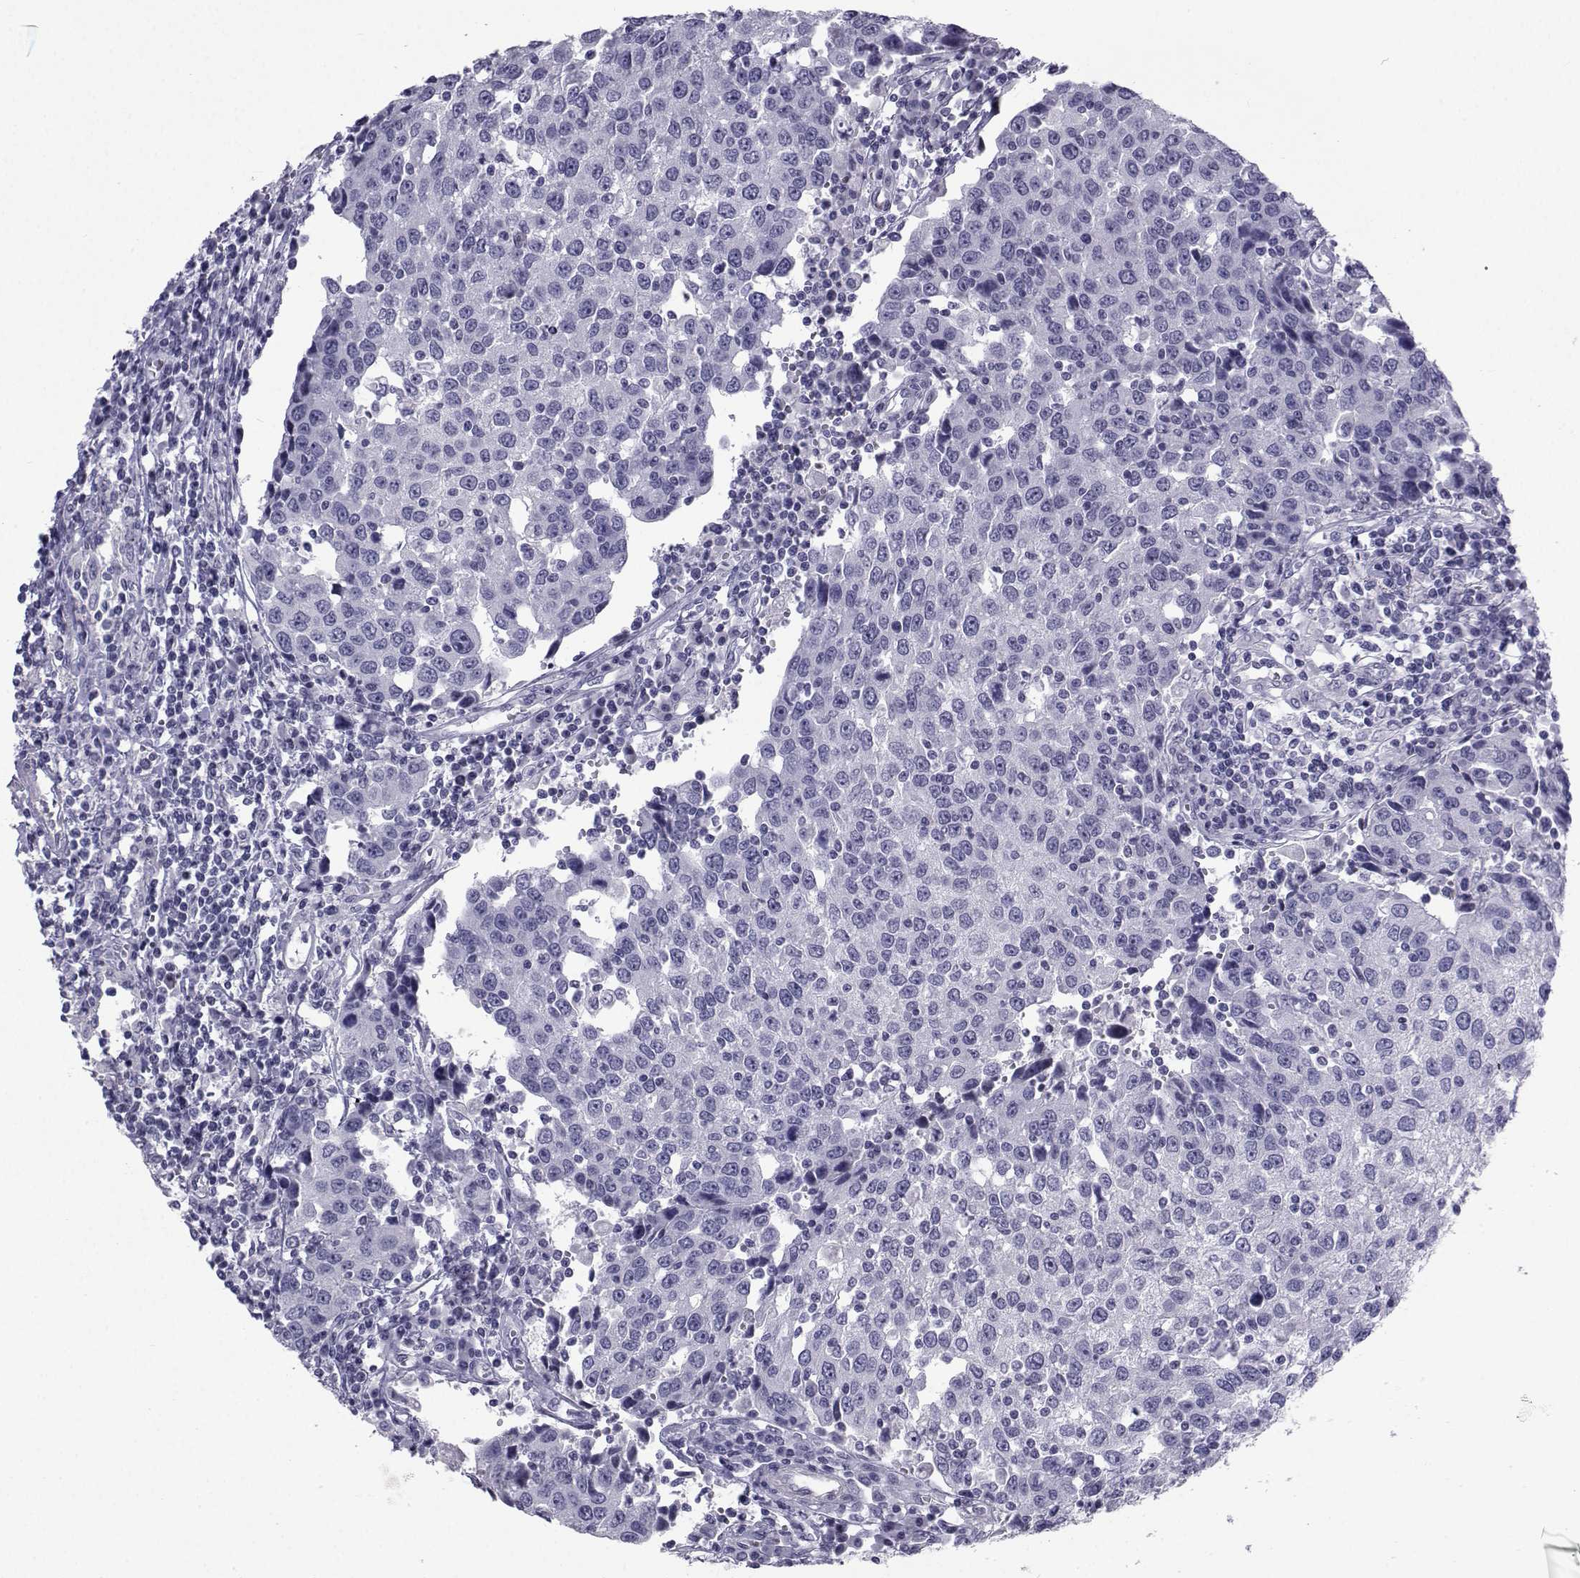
{"staining": {"intensity": "negative", "quantity": "none", "location": "none"}, "tissue": "urothelial cancer", "cell_type": "Tumor cells", "image_type": "cancer", "snomed": [{"axis": "morphology", "description": "Urothelial carcinoma, High grade"}, {"axis": "topography", "description": "Urinary bladder"}], "caption": "A high-resolution photomicrograph shows immunohistochemistry (IHC) staining of urothelial cancer, which exhibits no significant positivity in tumor cells.", "gene": "SPANXD", "patient": {"sex": "female", "age": 85}}